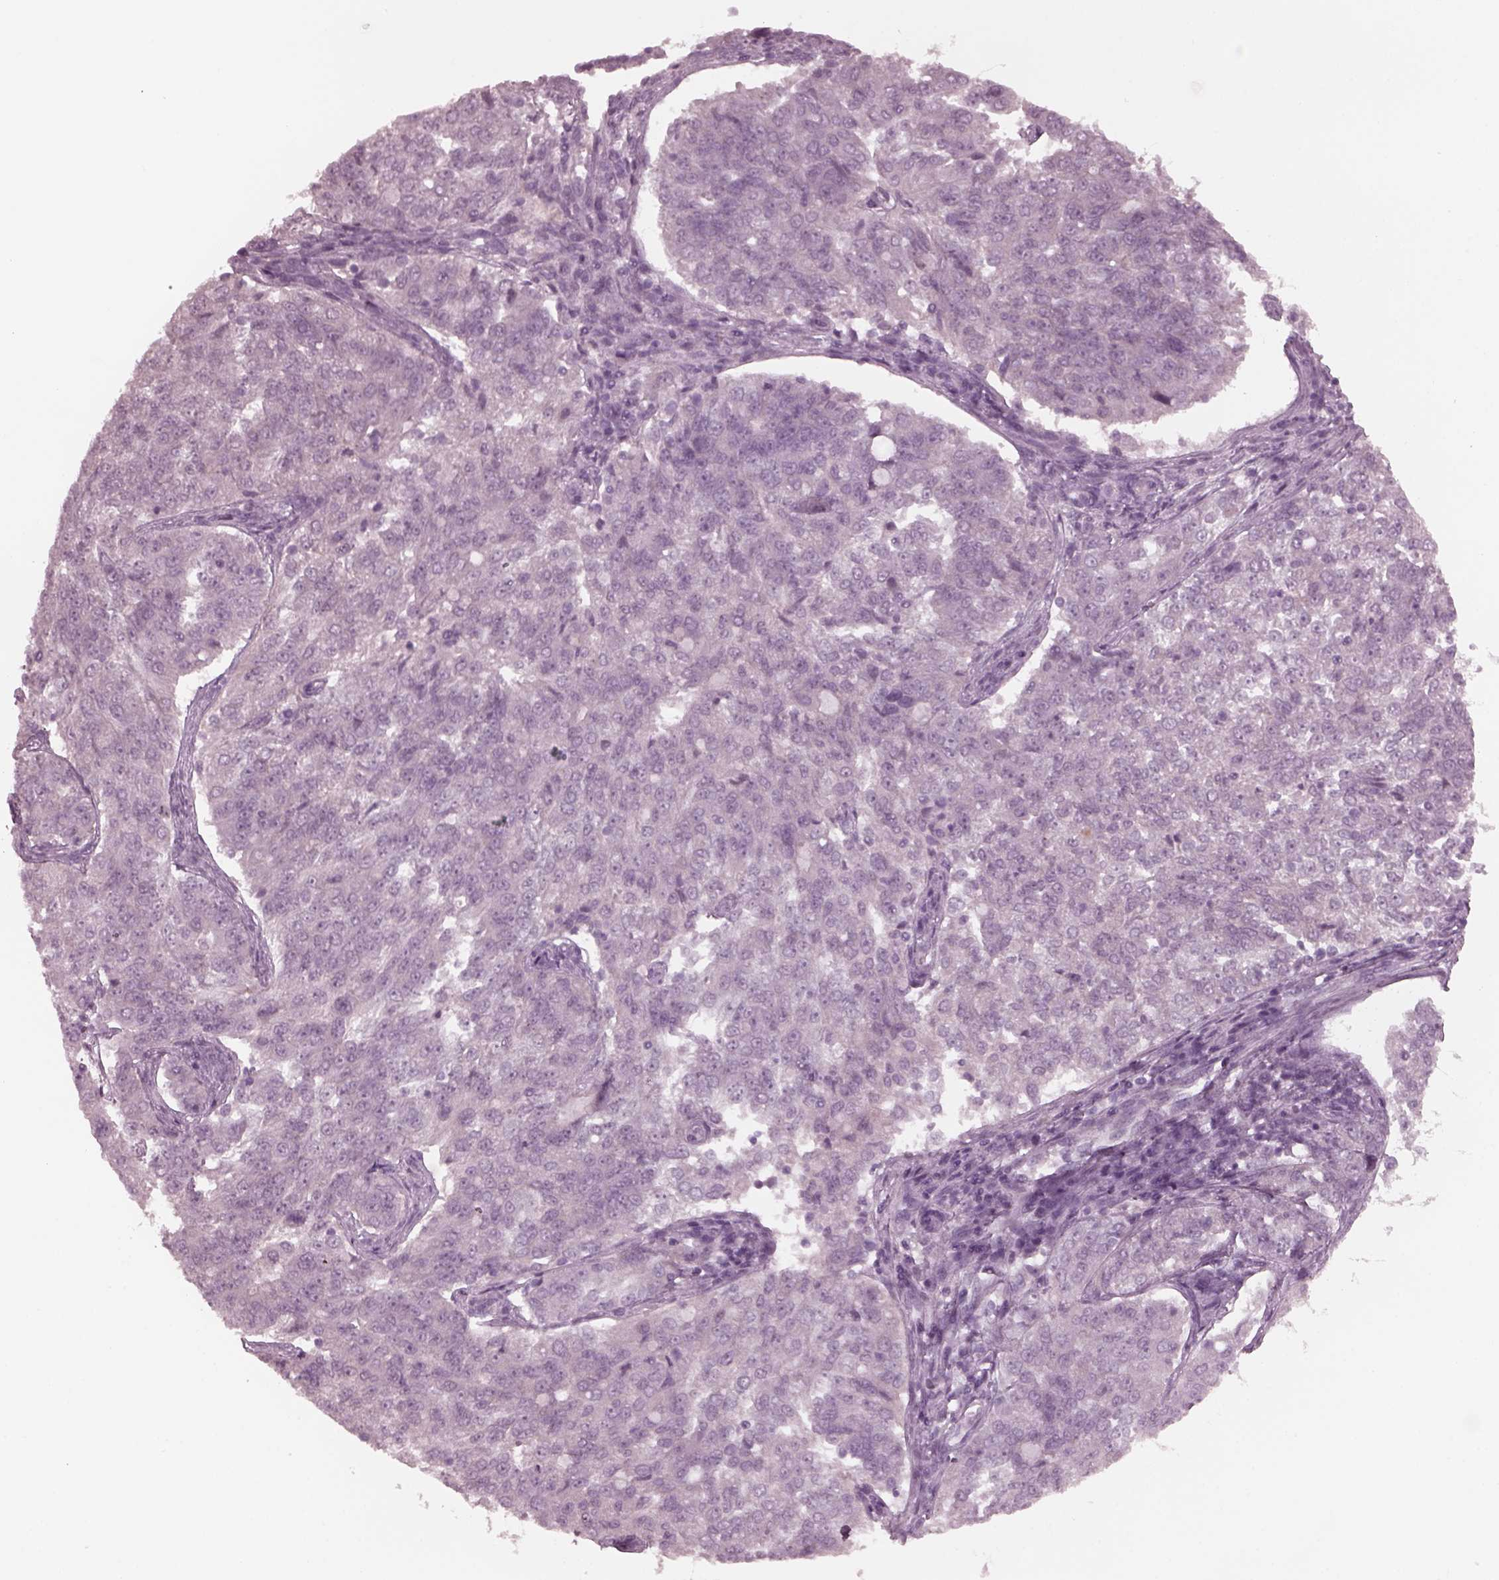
{"staining": {"intensity": "negative", "quantity": "none", "location": "none"}, "tissue": "endometrial cancer", "cell_type": "Tumor cells", "image_type": "cancer", "snomed": [{"axis": "morphology", "description": "Adenocarcinoma, NOS"}, {"axis": "topography", "description": "Endometrium"}], "caption": "Histopathology image shows no protein positivity in tumor cells of adenocarcinoma (endometrial) tissue. (Brightfield microscopy of DAB (3,3'-diaminobenzidine) immunohistochemistry at high magnification).", "gene": "YY2", "patient": {"sex": "female", "age": 43}}